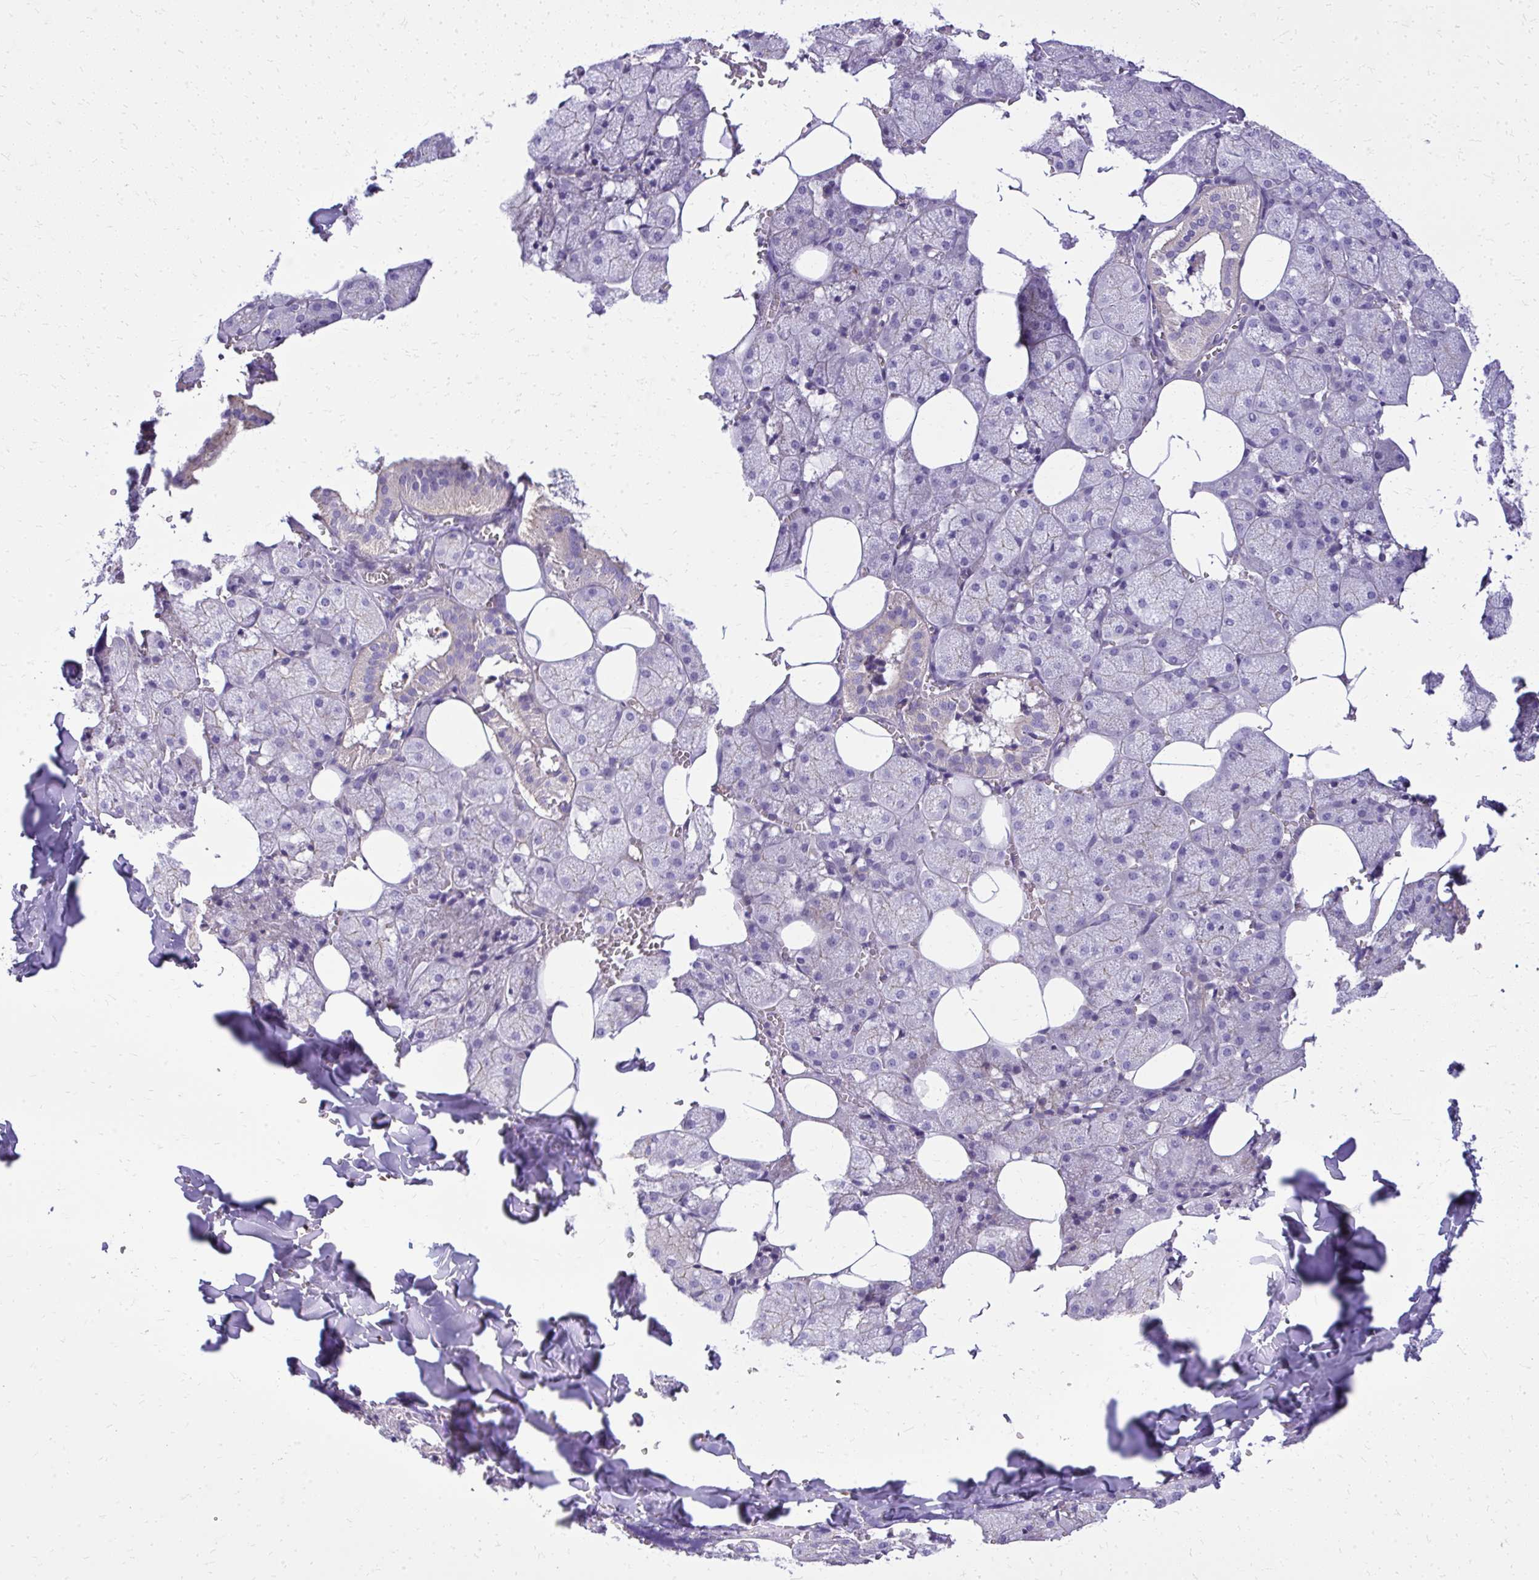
{"staining": {"intensity": "weak", "quantity": "25%-75%", "location": "cytoplasmic/membranous"}, "tissue": "salivary gland", "cell_type": "Glandular cells", "image_type": "normal", "snomed": [{"axis": "morphology", "description": "Normal tissue, NOS"}, {"axis": "topography", "description": "Salivary gland"}, {"axis": "topography", "description": "Peripheral nerve tissue"}], "caption": "Human salivary gland stained for a protein (brown) displays weak cytoplasmic/membranous positive staining in approximately 25%-75% of glandular cells.", "gene": "RUNDC3B", "patient": {"sex": "male", "age": 38}}